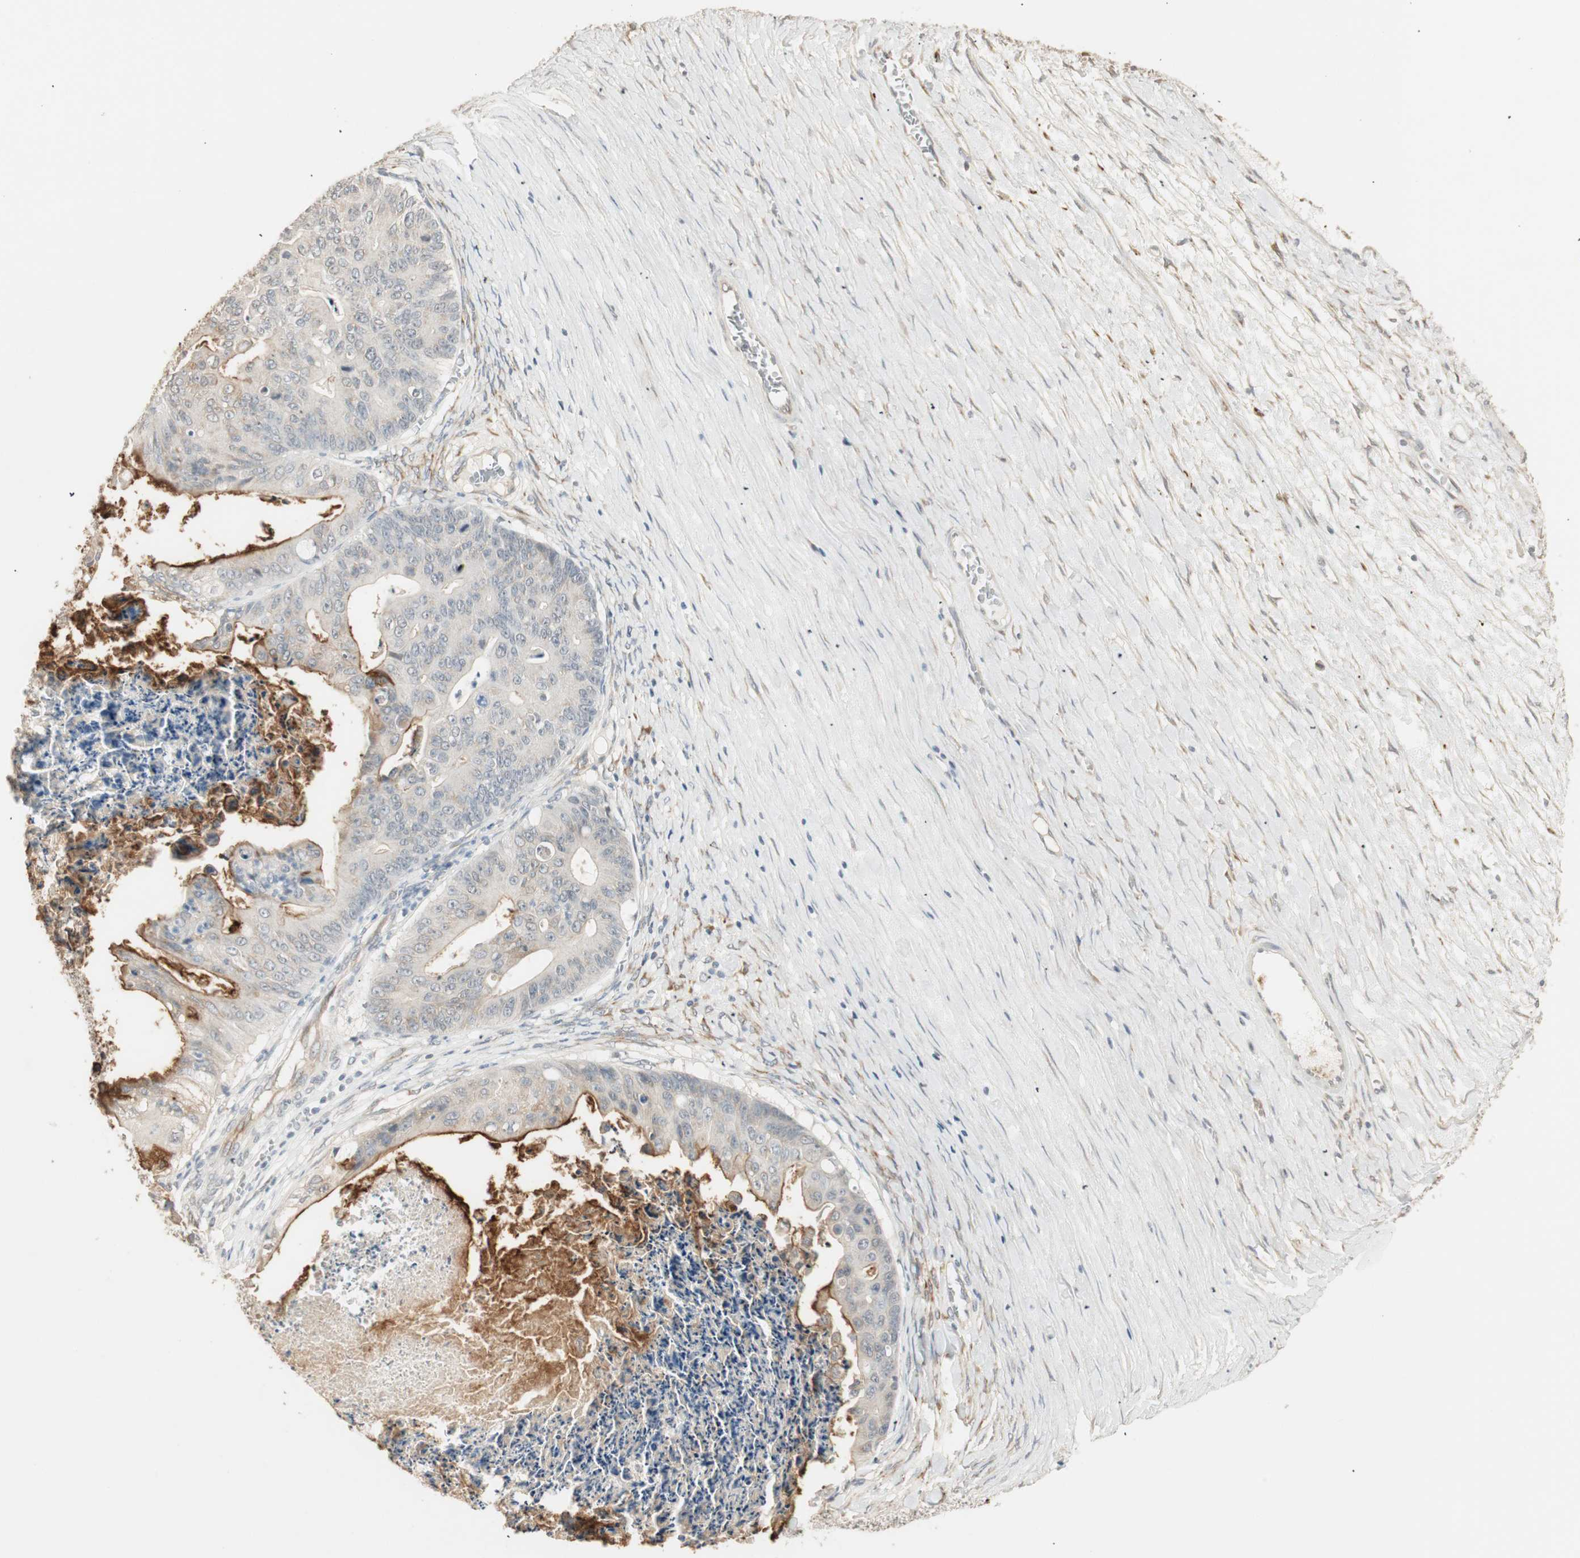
{"staining": {"intensity": "strong", "quantity": "<25%", "location": "cytoplasmic/membranous"}, "tissue": "ovarian cancer", "cell_type": "Tumor cells", "image_type": "cancer", "snomed": [{"axis": "morphology", "description": "Cystadenocarcinoma, mucinous, NOS"}, {"axis": "topography", "description": "Ovary"}], "caption": "An image showing strong cytoplasmic/membranous staining in approximately <25% of tumor cells in ovarian mucinous cystadenocarcinoma, as visualized by brown immunohistochemical staining.", "gene": "TASOR", "patient": {"sex": "female", "age": 37}}